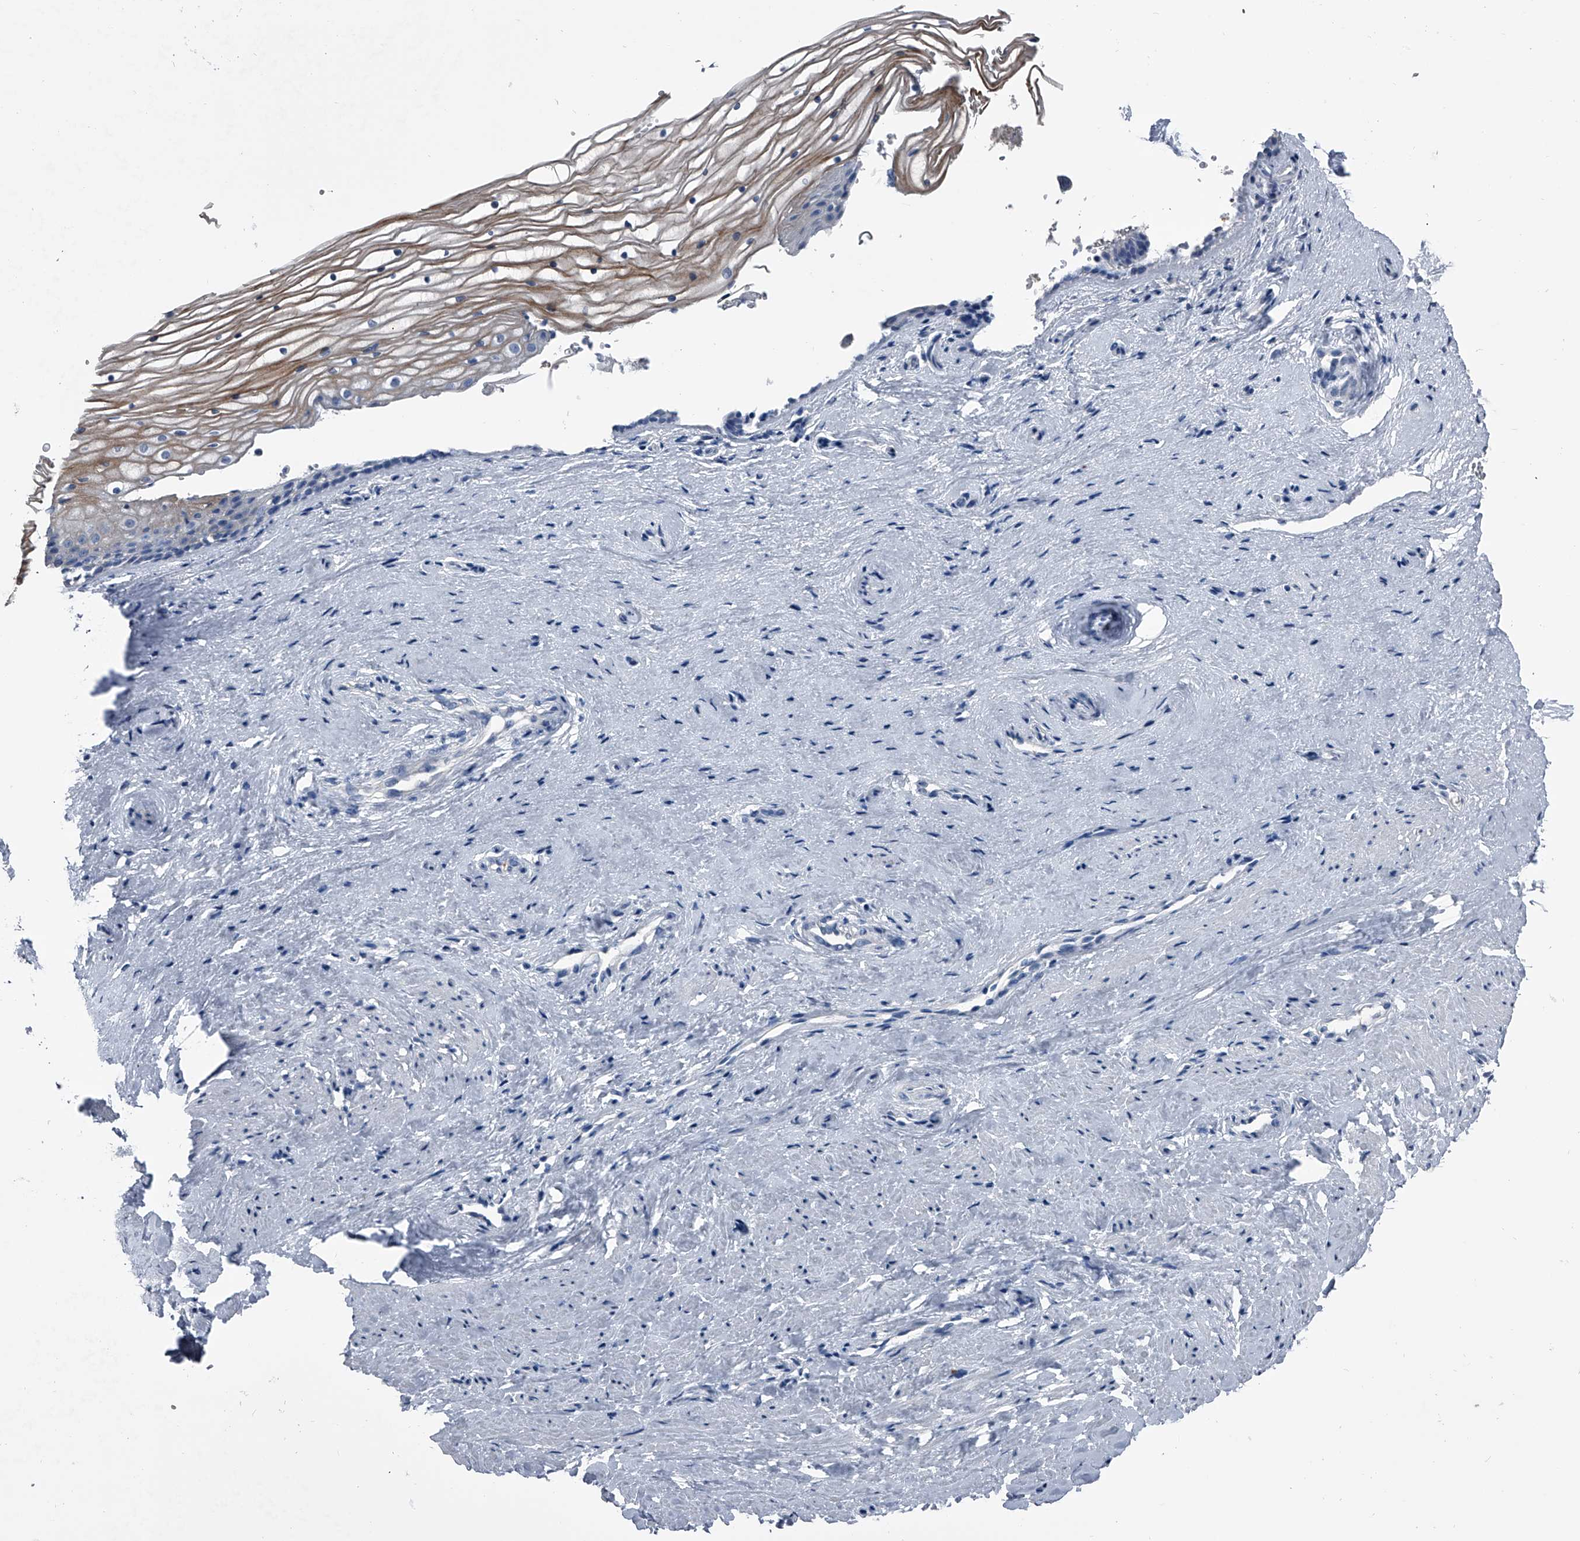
{"staining": {"intensity": "moderate", "quantity": "<25%", "location": "cytoplasmic/membranous"}, "tissue": "vagina", "cell_type": "Squamous epithelial cells", "image_type": "normal", "snomed": [{"axis": "morphology", "description": "Normal tissue, NOS"}, {"axis": "topography", "description": "Vagina"}], "caption": "Protein expression analysis of unremarkable vagina displays moderate cytoplasmic/membranous positivity in about <25% of squamous epithelial cells.", "gene": "KIF13A", "patient": {"sex": "female", "age": 46}}